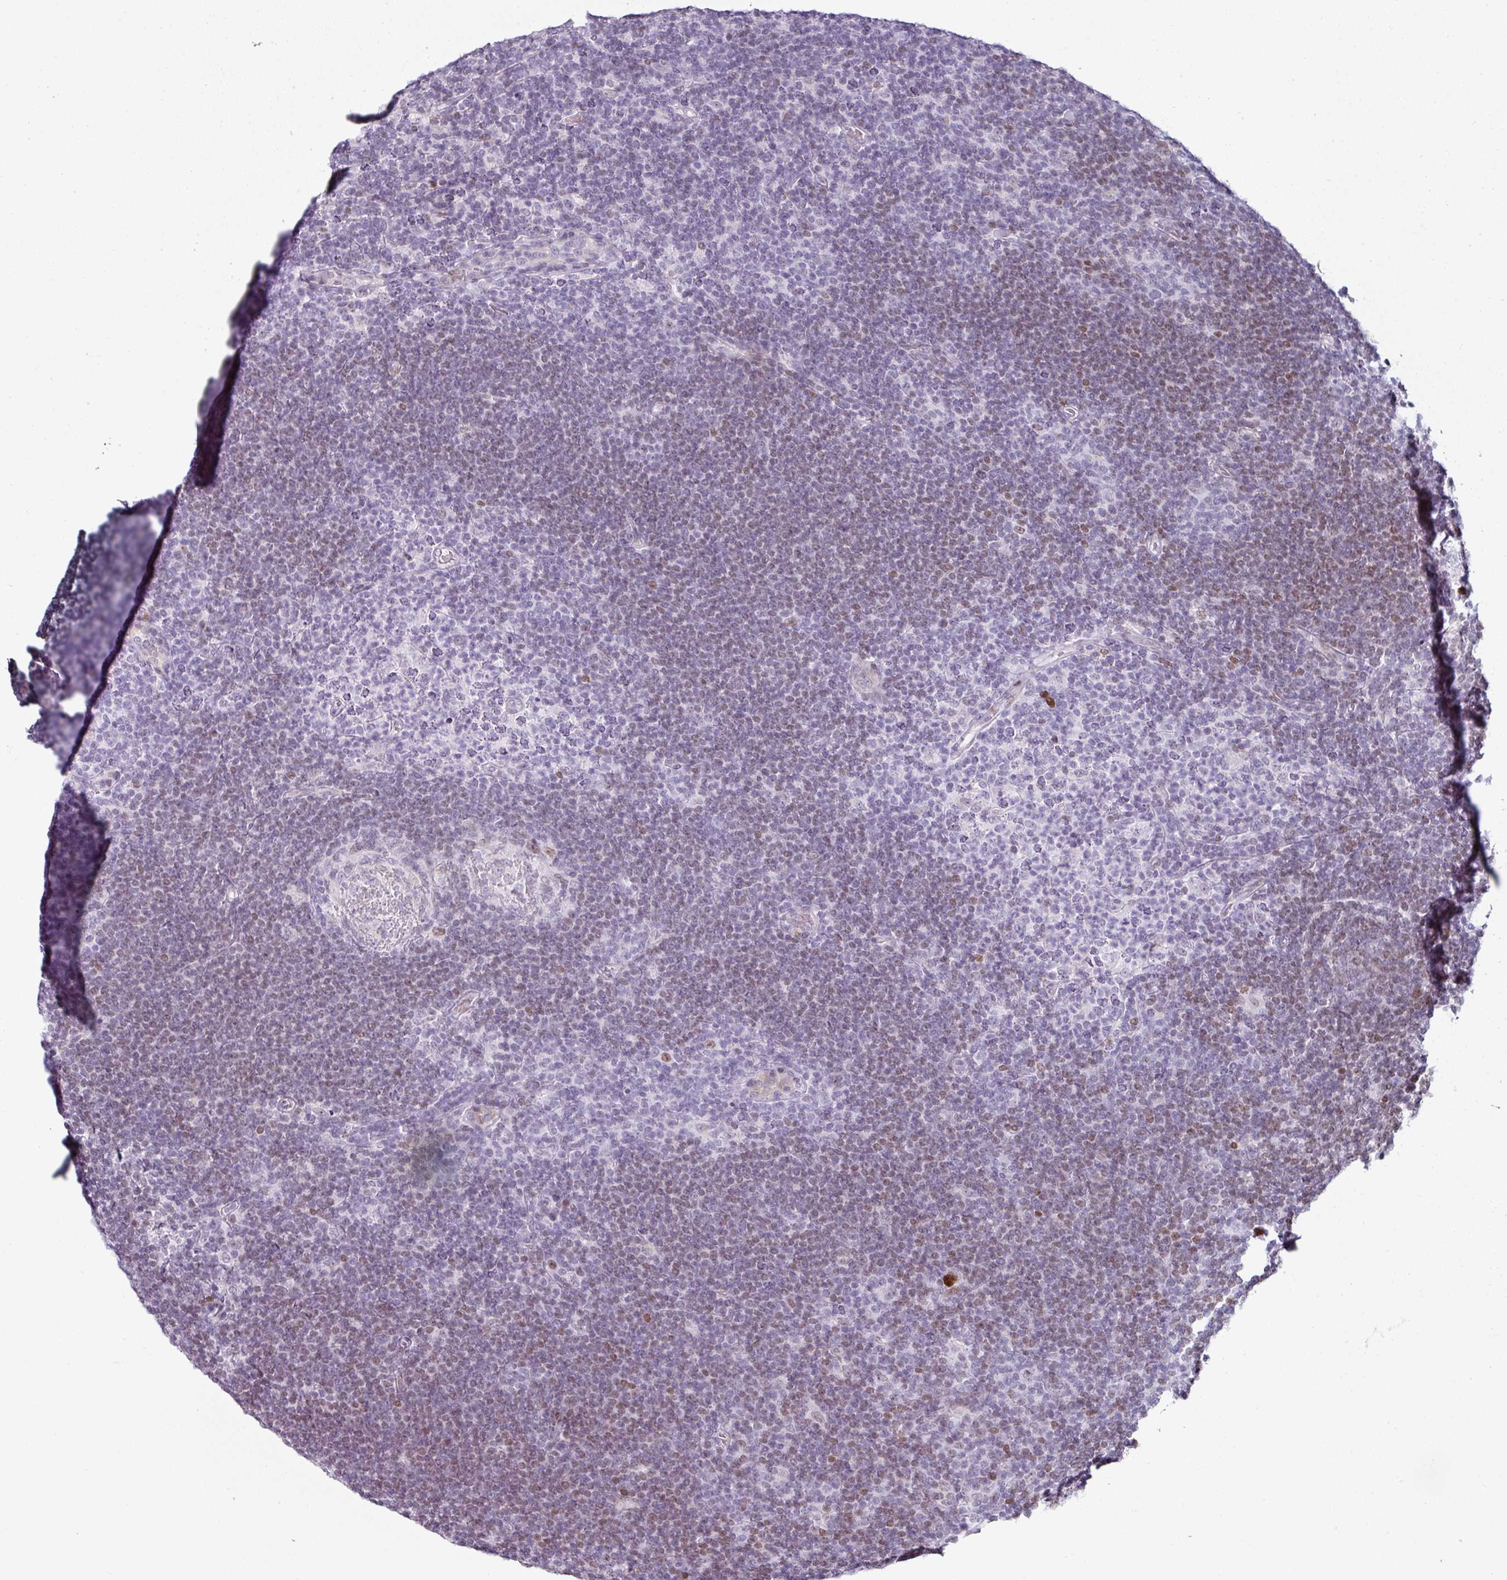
{"staining": {"intensity": "negative", "quantity": "none", "location": "none"}, "tissue": "lymphoma", "cell_type": "Tumor cells", "image_type": "cancer", "snomed": [{"axis": "morphology", "description": "Hodgkin's disease, NOS"}, {"axis": "topography", "description": "Lymph node"}], "caption": "This photomicrograph is of lymphoma stained with IHC to label a protein in brown with the nuclei are counter-stained blue. There is no expression in tumor cells.", "gene": "SYT8", "patient": {"sex": "female", "age": 57}}